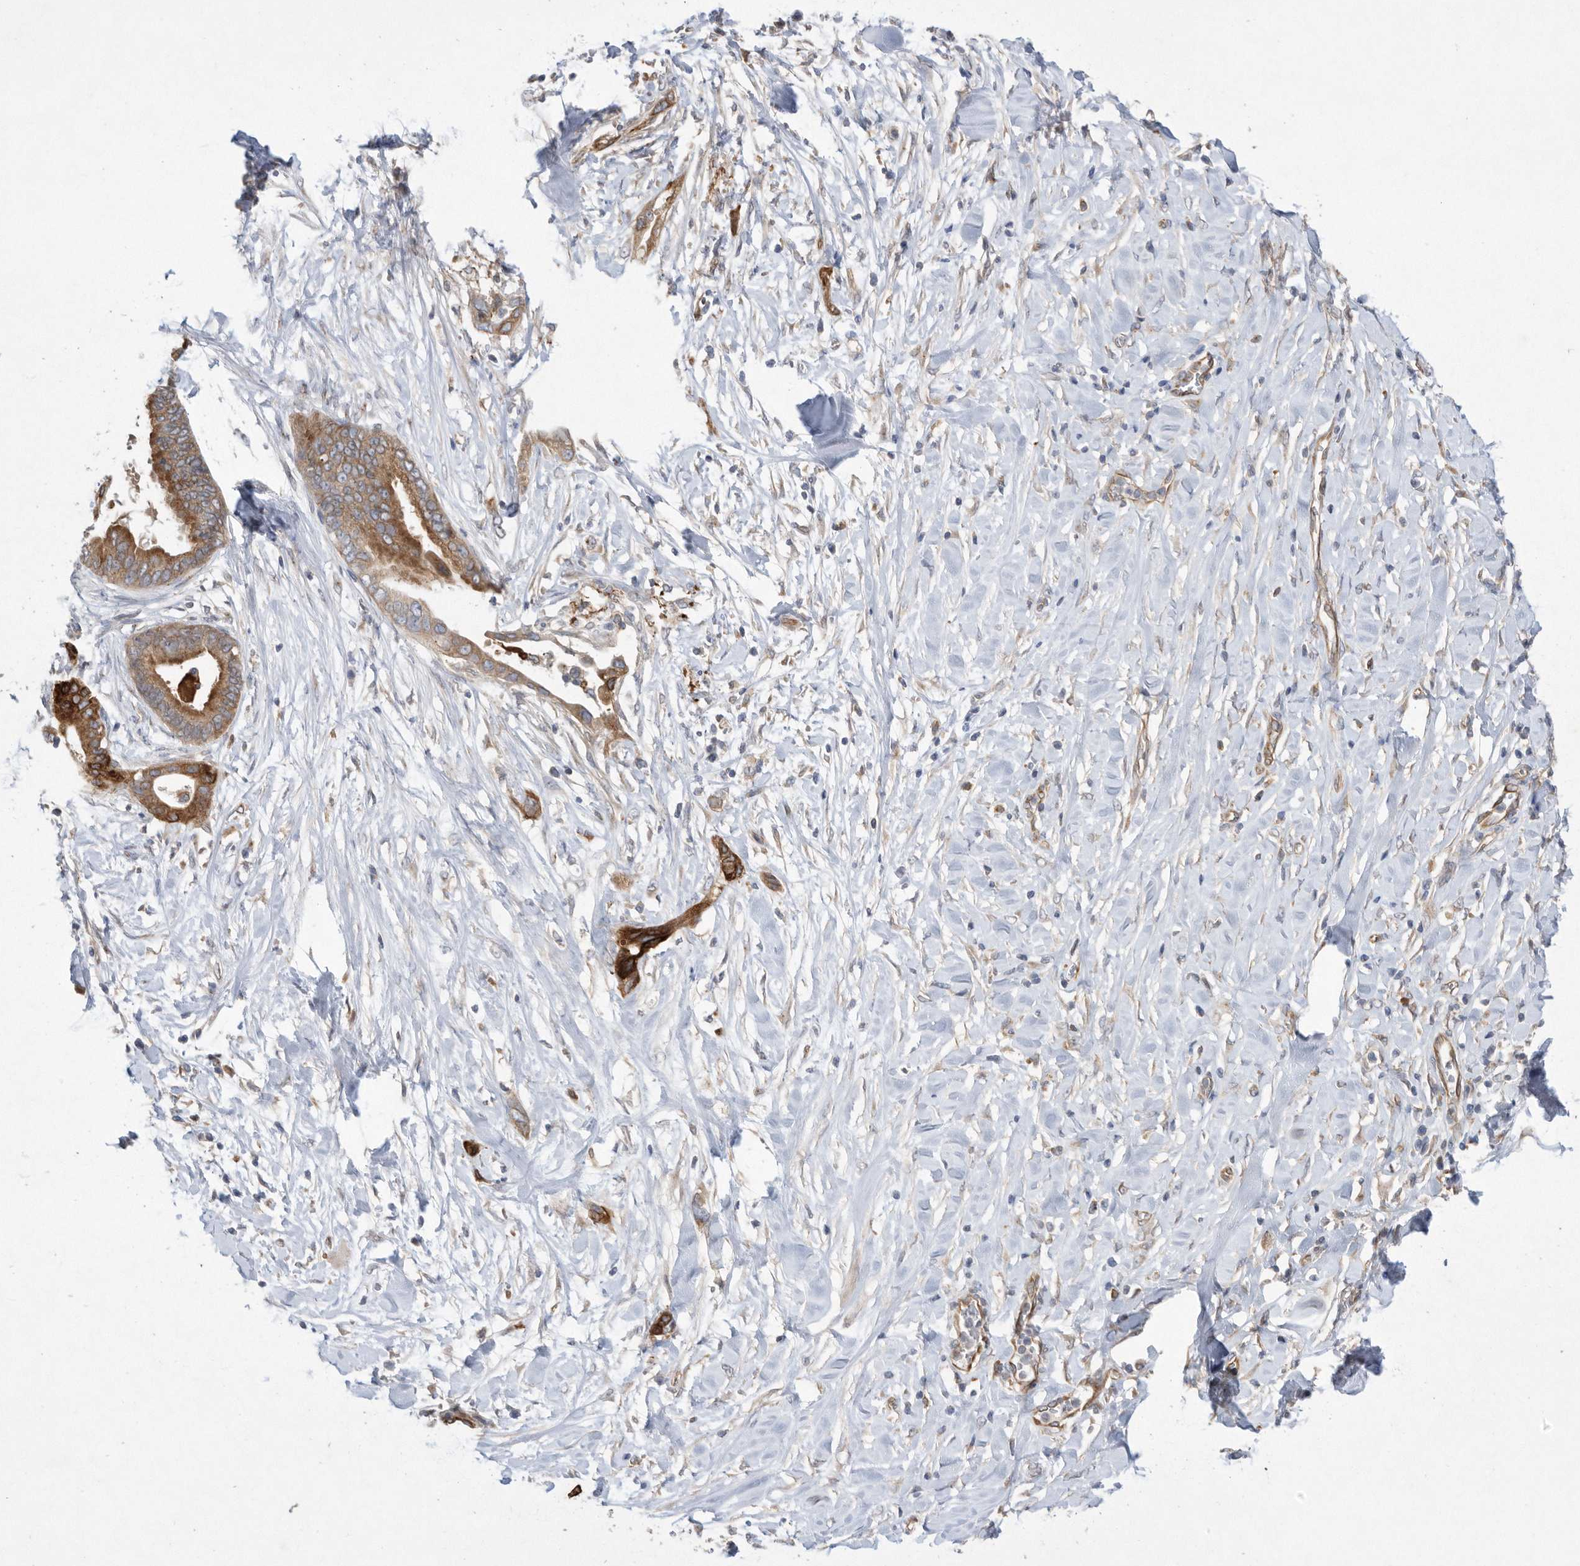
{"staining": {"intensity": "strong", "quantity": "25%-75%", "location": "cytoplasmic/membranous"}, "tissue": "pancreatic cancer", "cell_type": "Tumor cells", "image_type": "cancer", "snomed": [{"axis": "morphology", "description": "Normal tissue, NOS"}, {"axis": "morphology", "description": "Adenocarcinoma, NOS"}, {"axis": "topography", "description": "Pancreas"}, {"axis": "topography", "description": "Peripheral nerve tissue"}], "caption": "An image showing strong cytoplasmic/membranous expression in about 25%-75% of tumor cells in pancreatic adenocarcinoma, as visualized by brown immunohistochemical staining.", "gene": "PON2", "patient": {"sex": "male", "age": 59}}